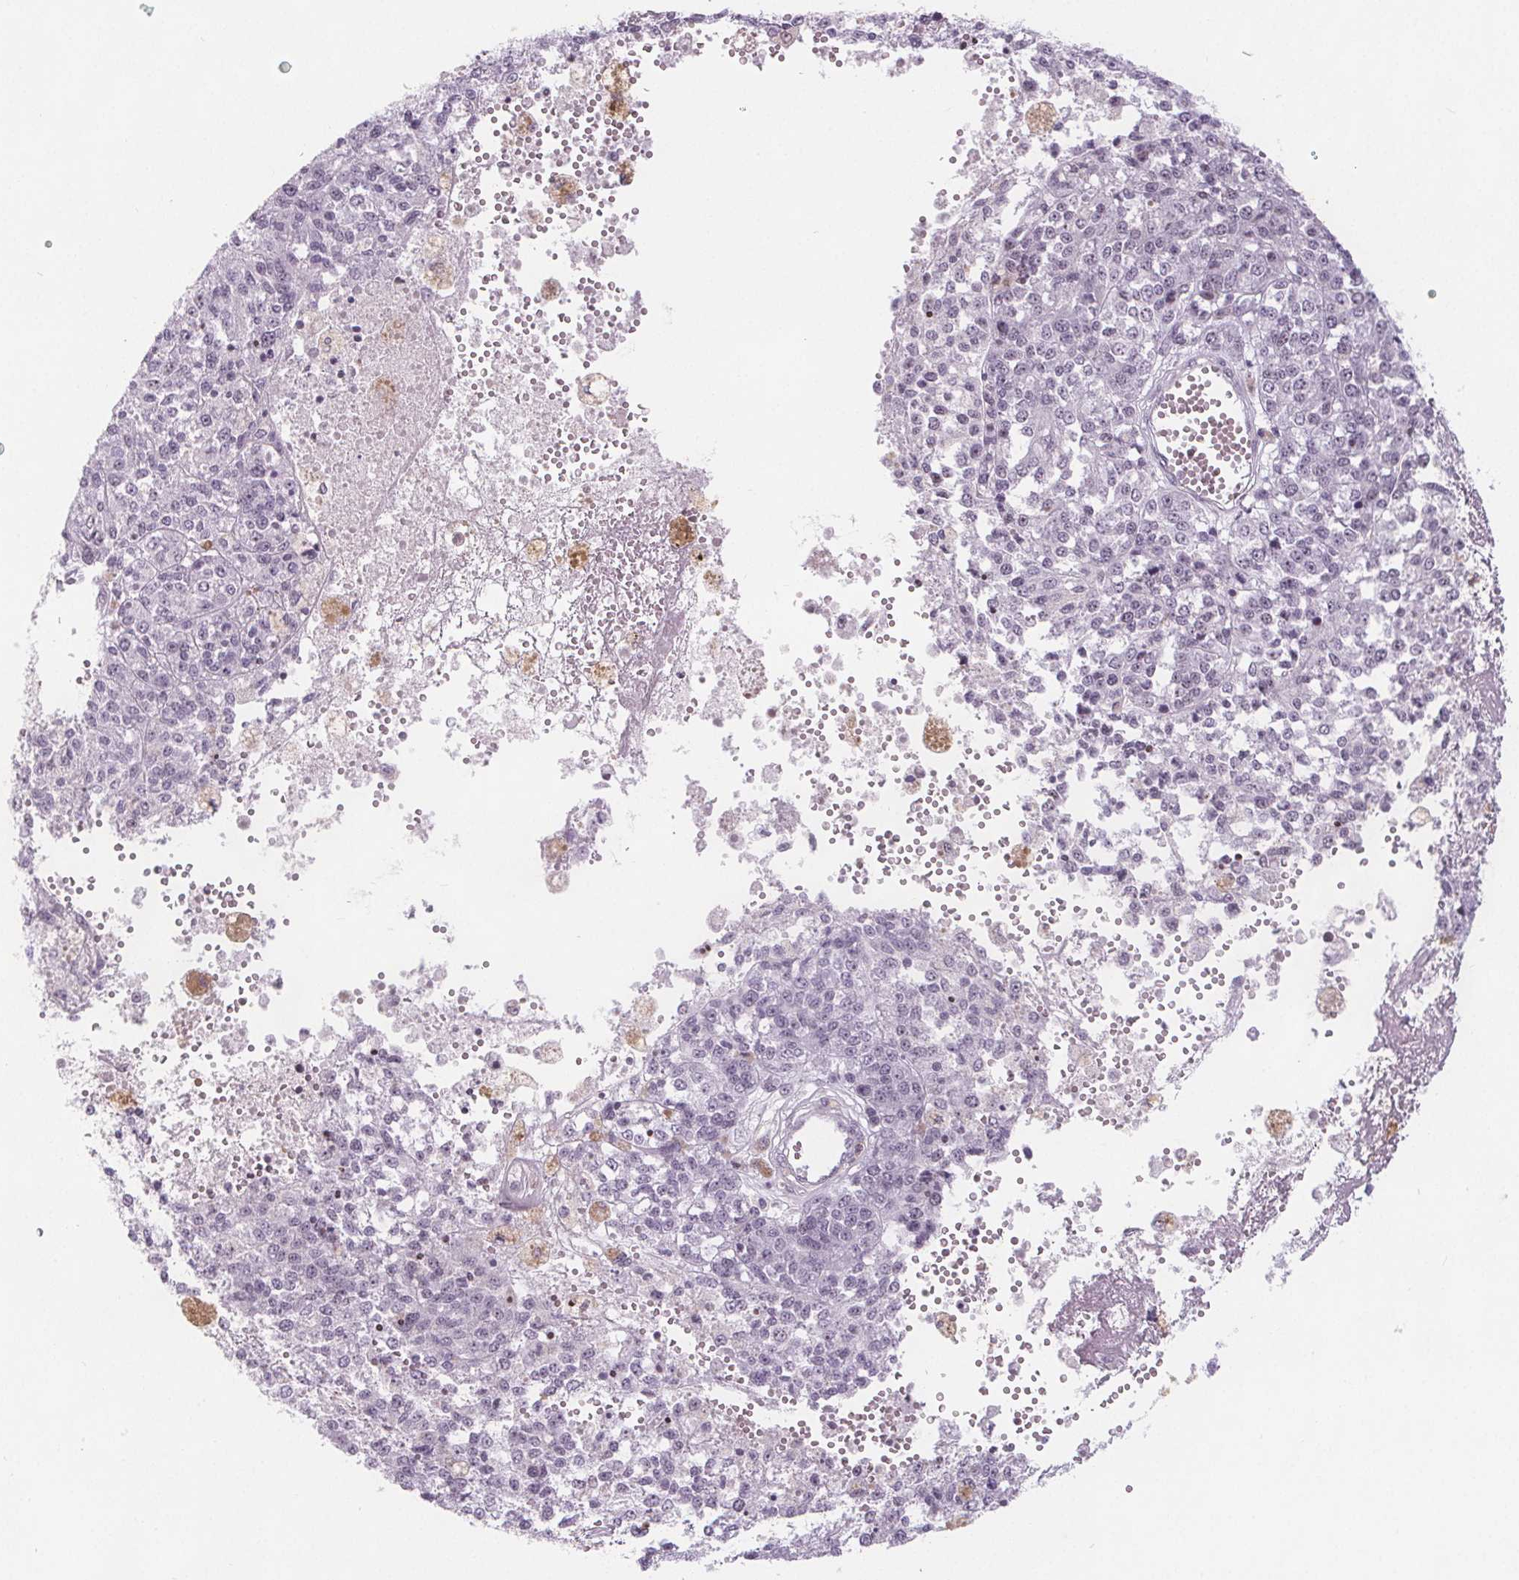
{"staining": {"intensity": "negative", "quantity": "none", "location": "none"}, "tissue": "melanoma", "cell_type": "Tumor cells", "image_type": "cancer", "snomed": [{"axis": "morphology", "description": "Malignant melanoma, Metastatic site"}, {"axis": "topography", "description": "Lymph node"}], "caption": "Tumor cells show no significant protein positivity in malignant melanoma (metastatic site).", "gene": "NOLC1", "patient": {"sex": "female", "age": 64}}